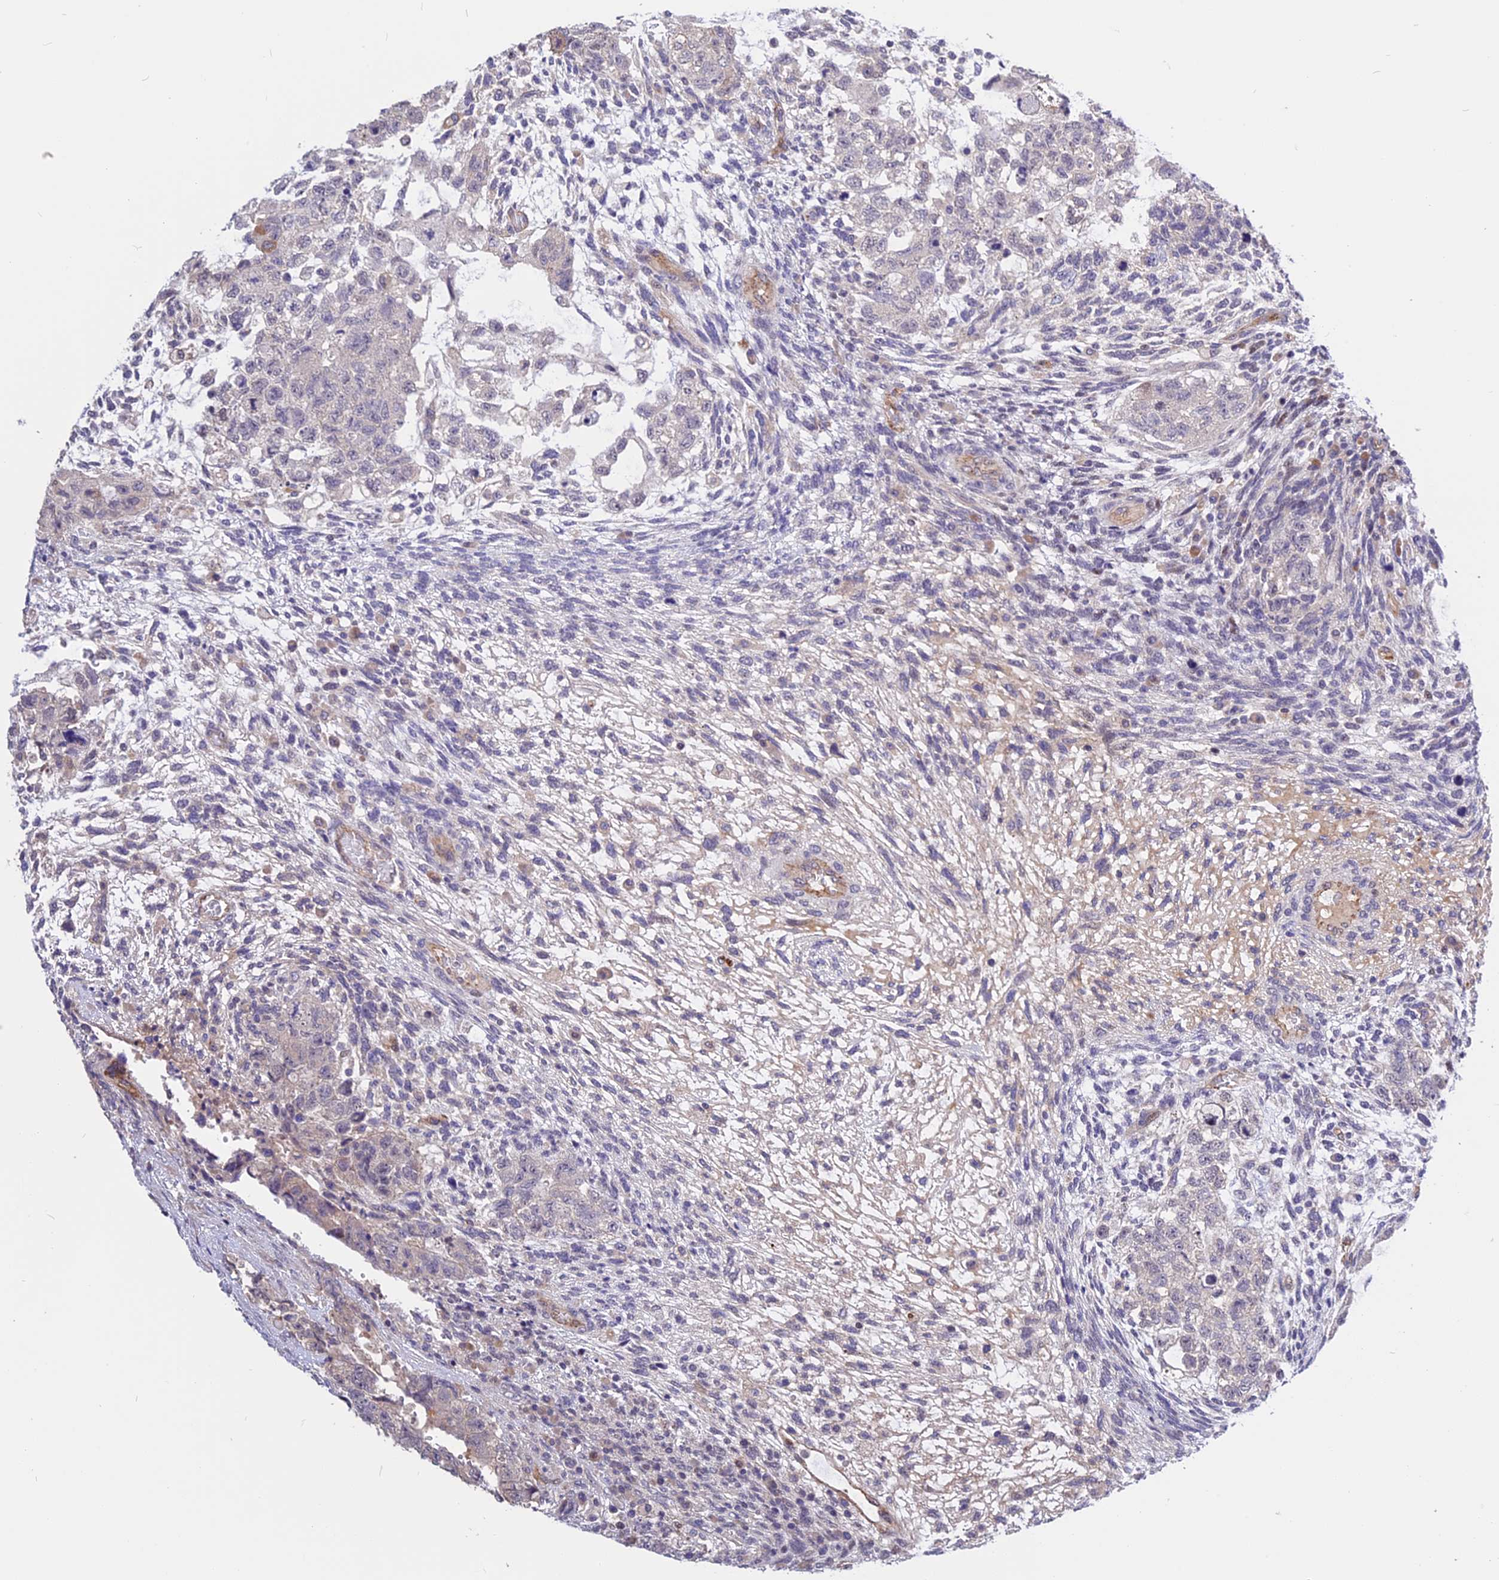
{"staining": {"intensity": "negative", "quantity": "none", "location": "none"}, "tissue": "testis cancer", "cell_type": "Tumor cells", "image_type": "cancer", "snomed": [{"axis": "morphology", "description": "Normal tissue, NOS"}, {"axis": "morphology", "description": "Carcinoma, Embryonal, NOS"}, {"axis": "topography", "description": "Testis"}], "caption": "A high-resolution histopathology image shows IHC staining of testis embryonal carcinoma, which reveals no significant staining in tumor cells. Brightfield microscopy of immunohistochemistry stained with DAB (brown) and hematoxylin (blue), captured at high magnification.", "gene": "MFSD2A", "patient": {"sex": "male", "age": 36}}